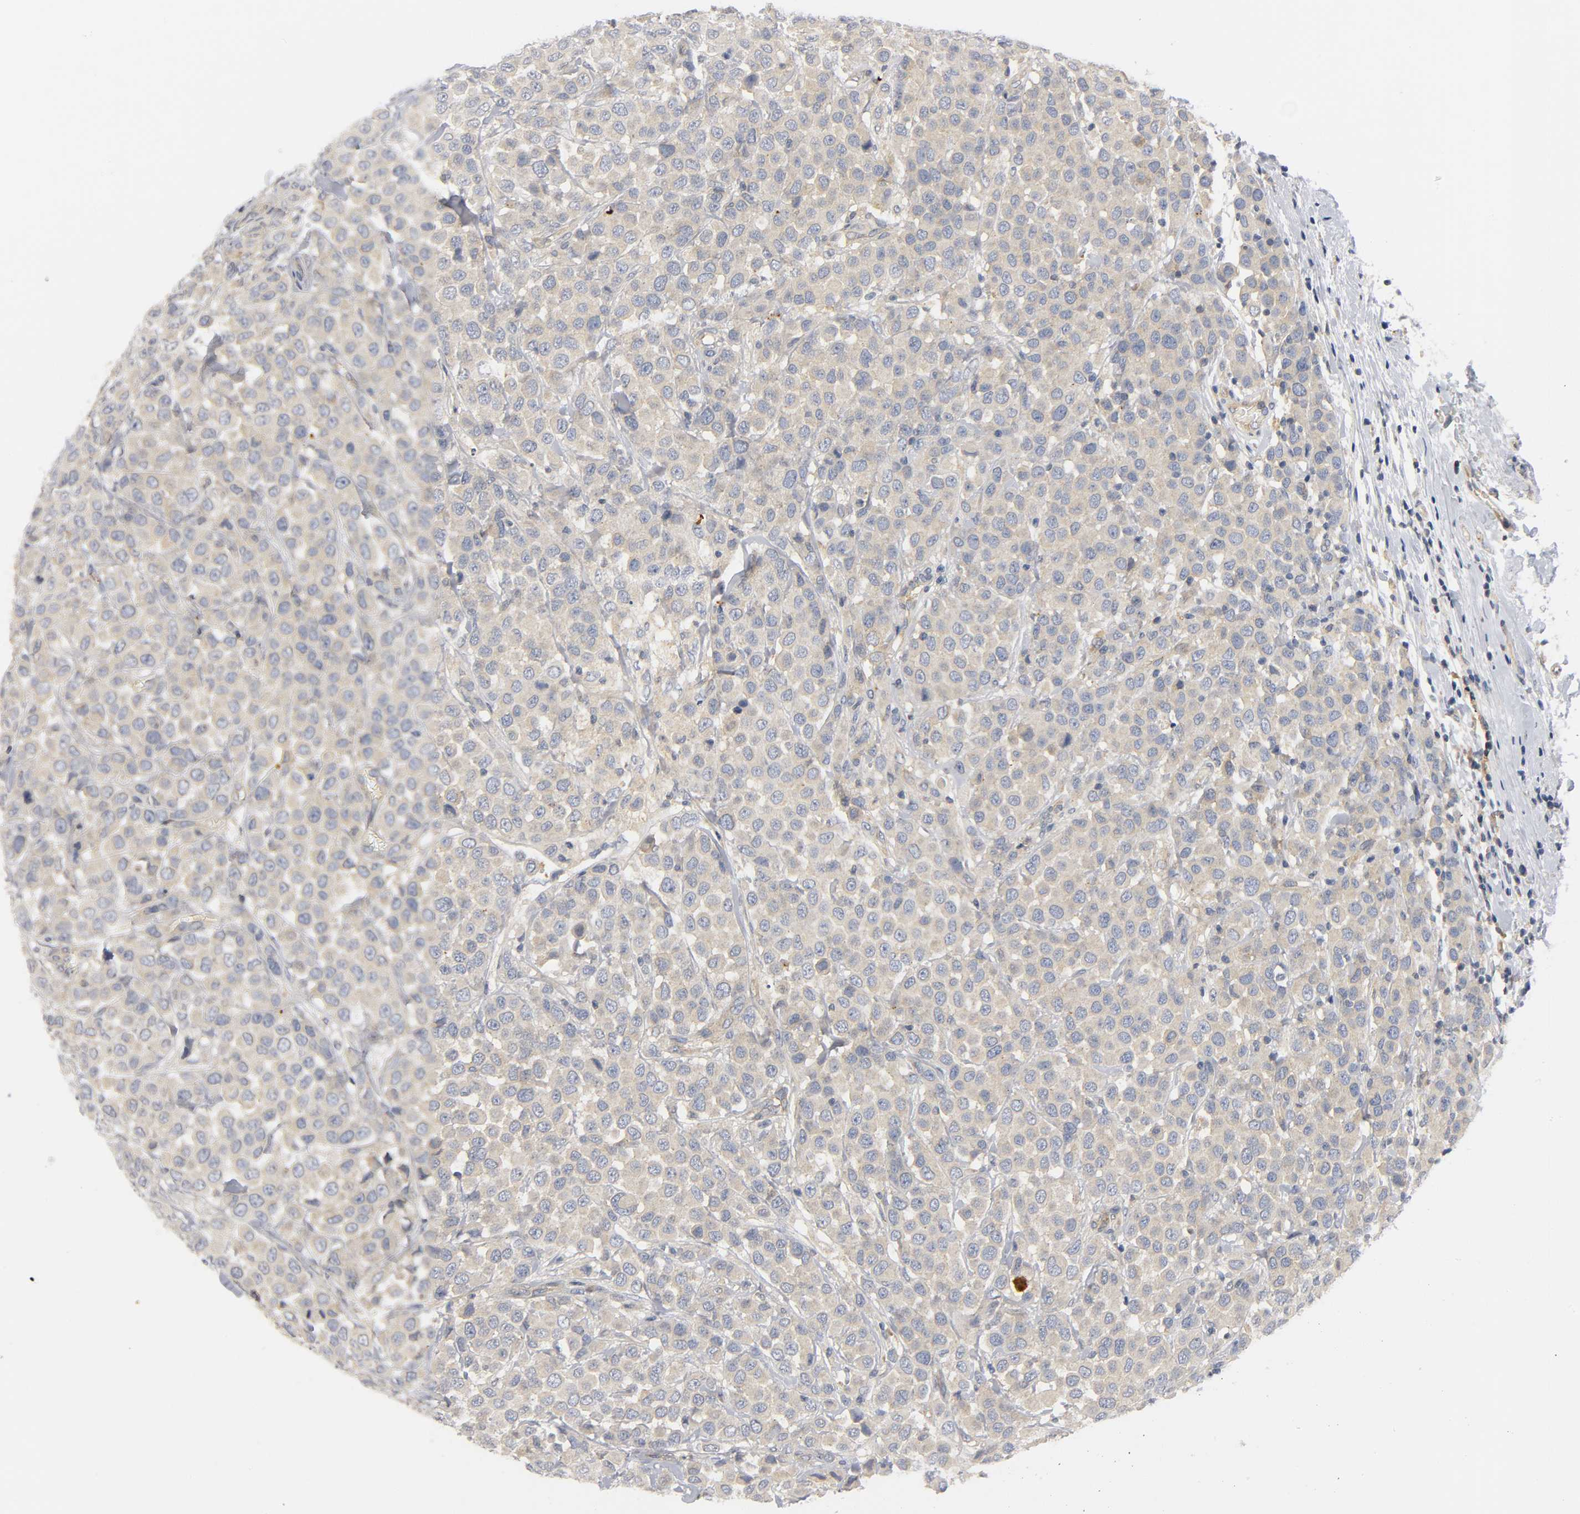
{"staining": {"intensity": "weak", "quantity": ">75%", "location": "cytoplasmic/membranous"}, "tissue": "breast cancer", "cell_type": "Tumor cells", "image_type": "cancer", "snomed": [{"axis": "morphology", "description": "Duct carcinoma"}, {"axis": "topography", "description": "Breast"}], "caption": "Human breast cancer (intraductal carcinoma) stained with a protein marker reveals weak staining in tumor cells.", "gene": "HDAC6", "patient": {"sex": "female", "age": 61}}